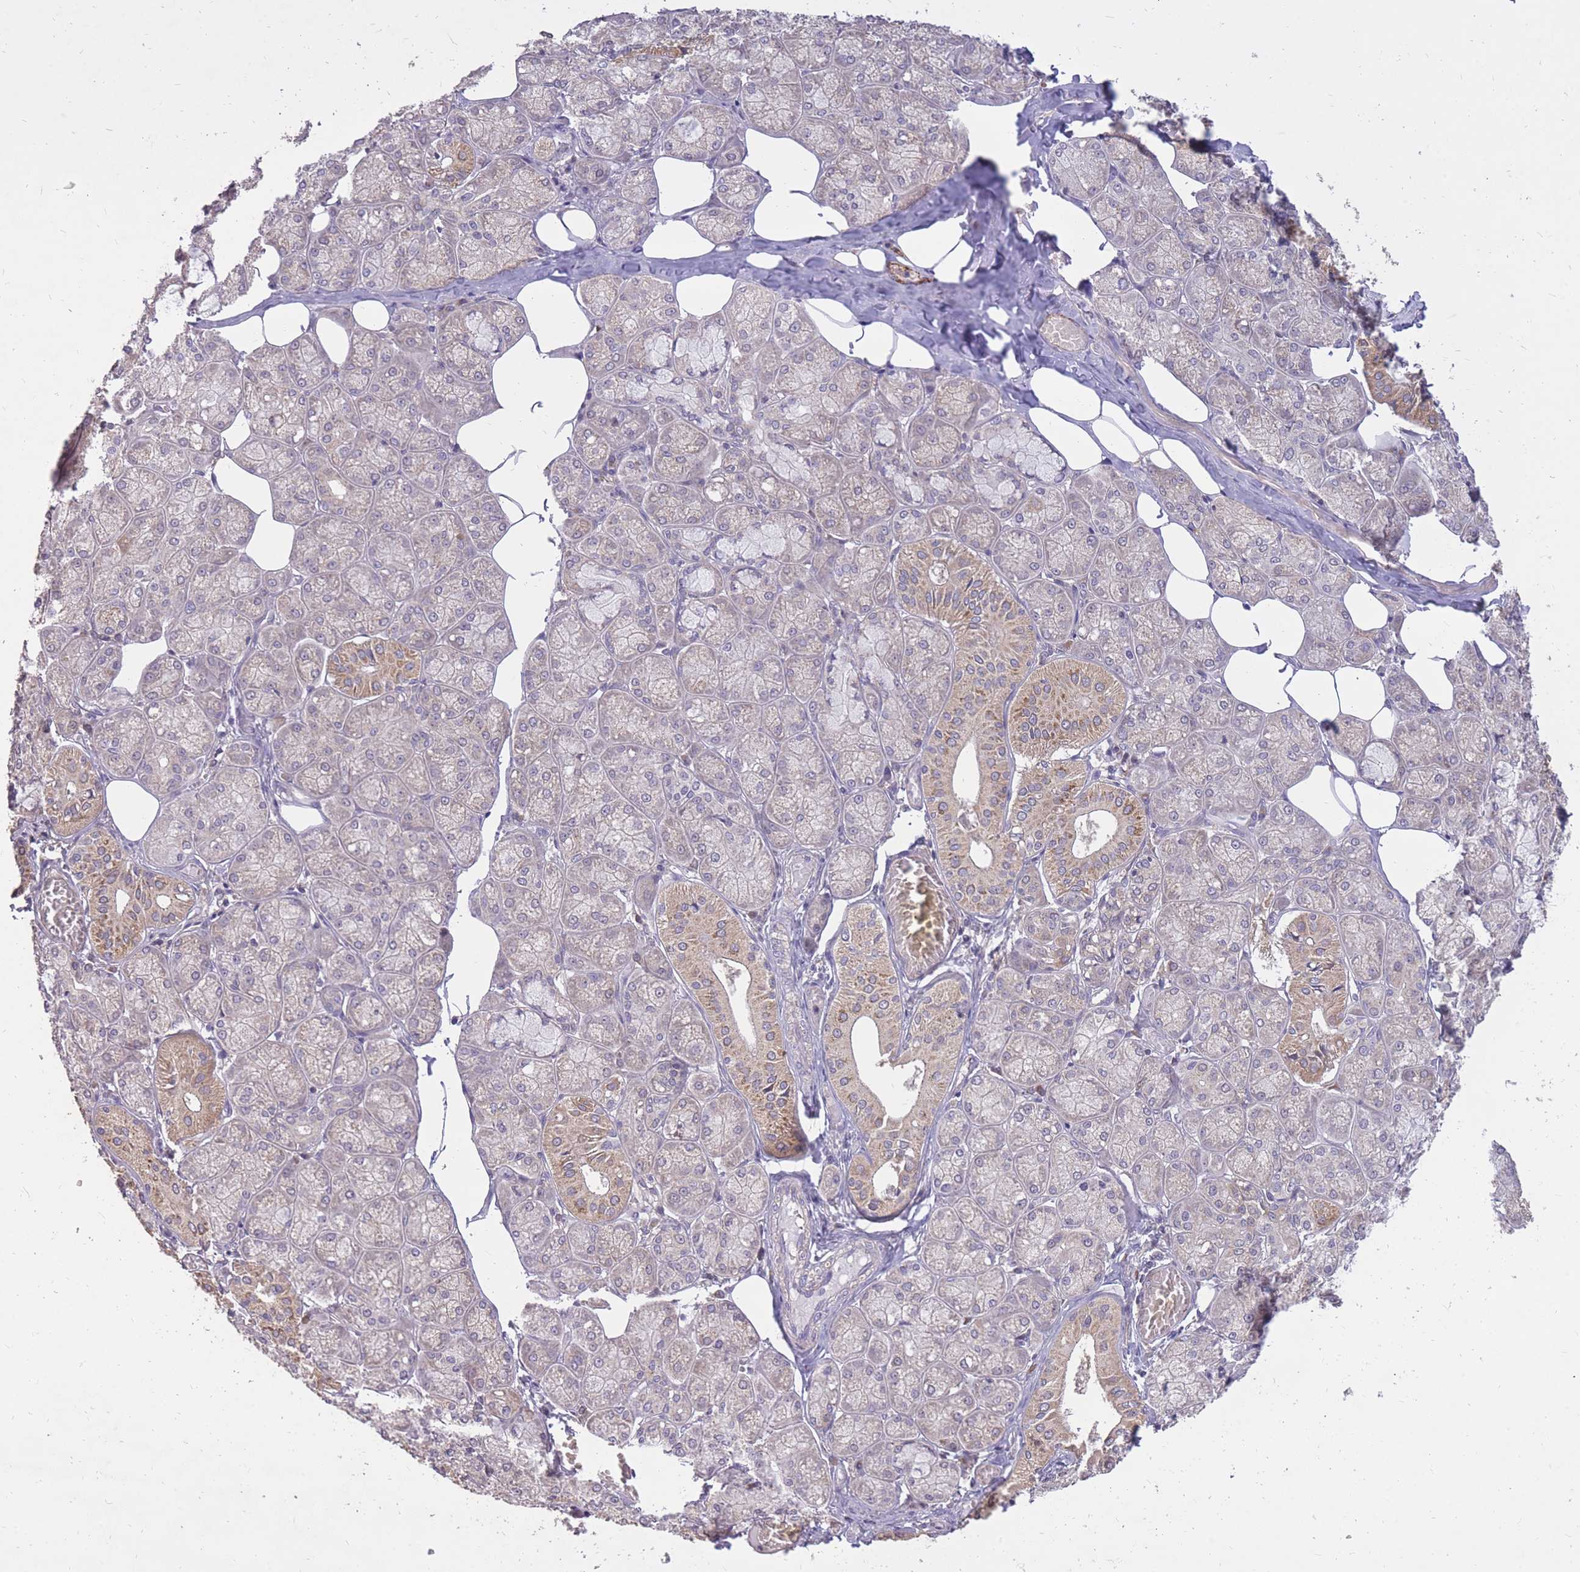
{"staining": {"intensity": "moderate", "quantity": "25%-75%", "location": "cytoplasmic/membranous"}, "tissue": "salivary gland", "cell_type": "Glandular cells", "image_type": "normal", "snomed": [{"axis": "morphology", "description": "Normal tissue, NOS"}, {"axis": "topography", "description": "Salivary gland"}], "caption": "The immunohistochemical stain shows moderate cytoplasmic/membranous expression in glandular cells of normal salivary gland. The protein of interest is stained brown, and the nuclei are stained in blue (DAB IHC with brightfield microscopy, high magnification).", "gene": "IGF2BP2", "patient": {"sex": "male", "age": 74}}